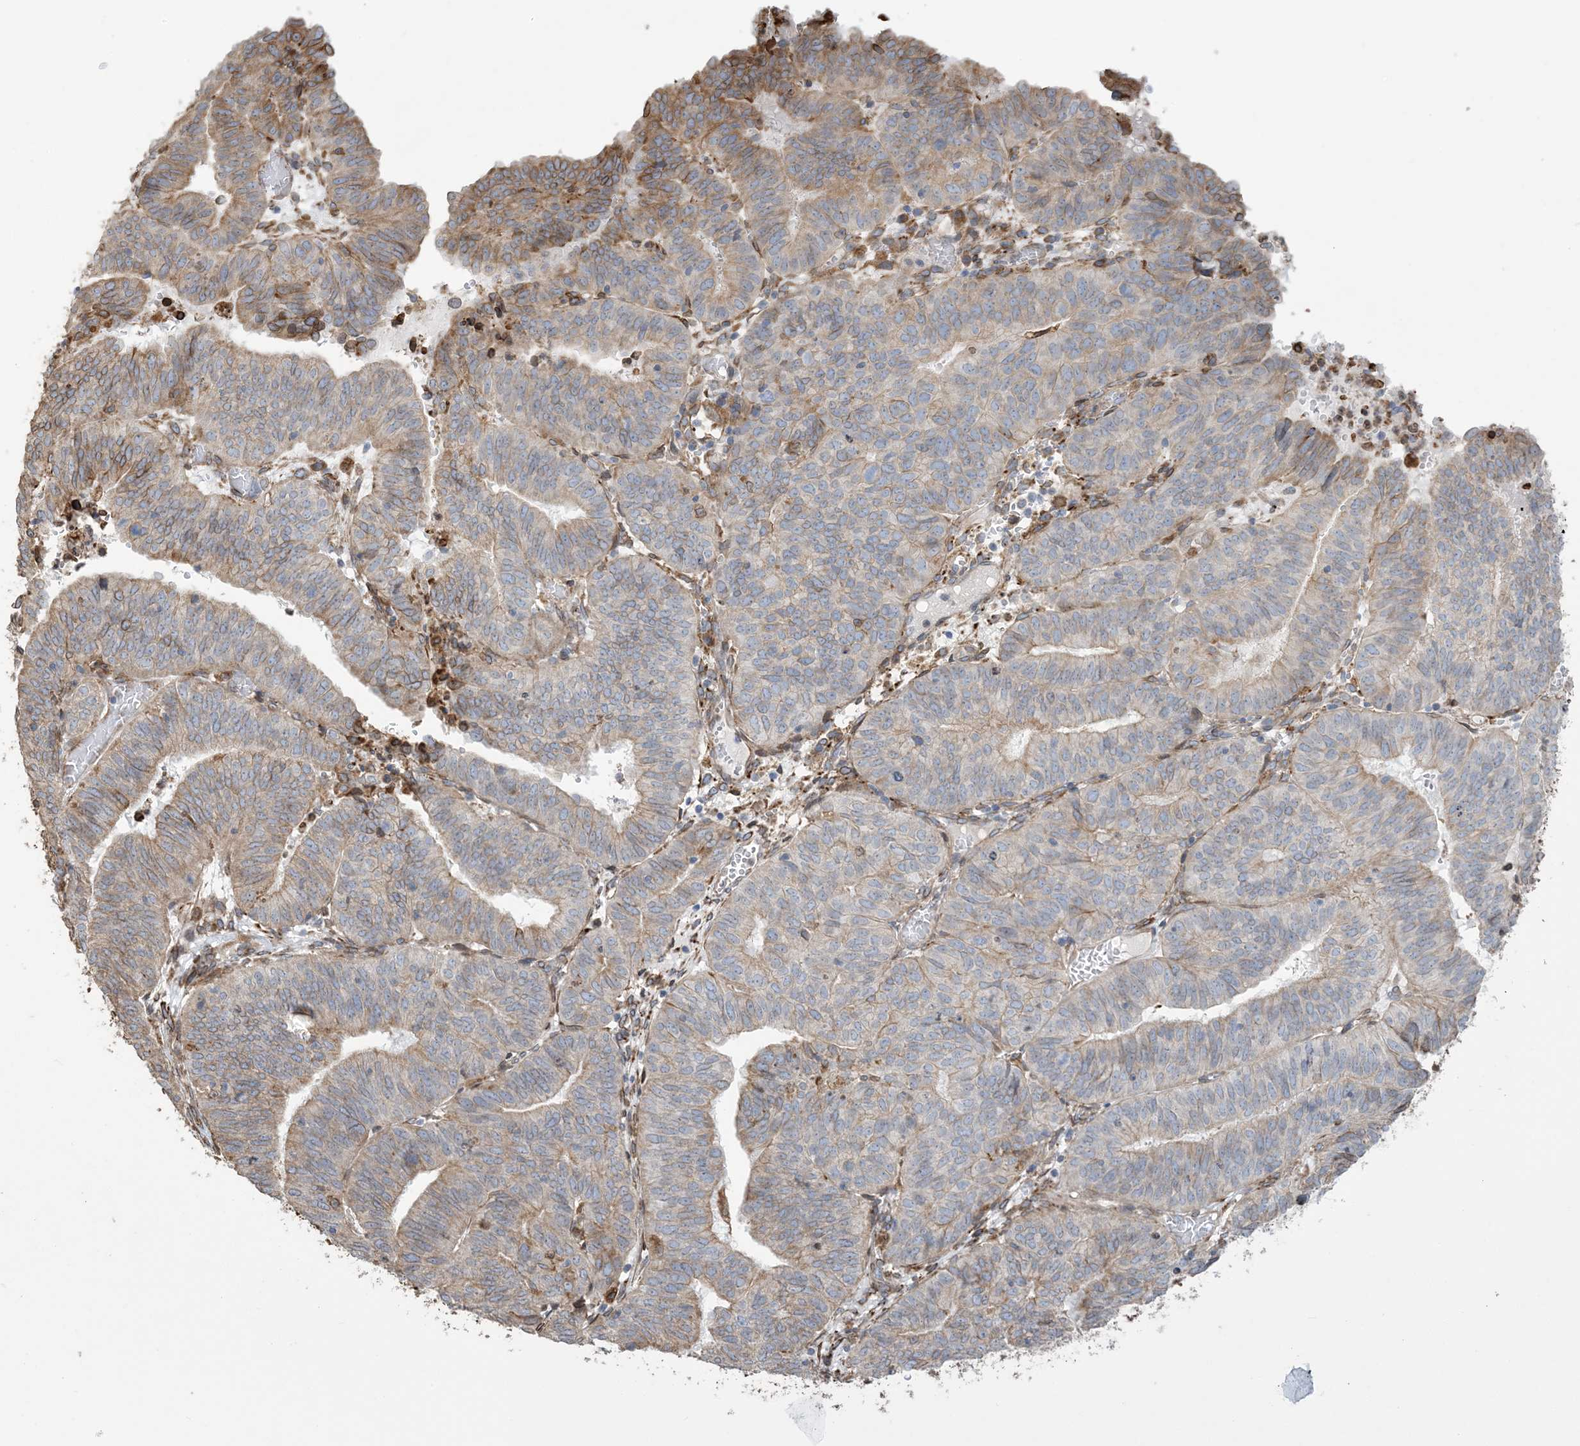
{"staining": {"intensity": "moderate", "quantity": ">75%", "location": "cytoplasmic/membranous"}, "tissue": "endometrial cancer", "cell_type": "Tumor cells", "image_type": "cancer", "snomed": [{"axis": "morphology", "description": "Adenocarcinoma, NOS"}, {"axis": "topography", "description": "Uterus"}], "caption": "Immunohistochemistry of human endometrial cancer demonstrates medium levels of moderate cytoplasmic/membranous staining in approximately >75% of tumor cells. (DAB (3,3'-diaminobenzidine) = brown stain, brightfield microscopy at high magnification).", "gene": "SHANK1", "patient": {"sex": "female", "age": 77}}